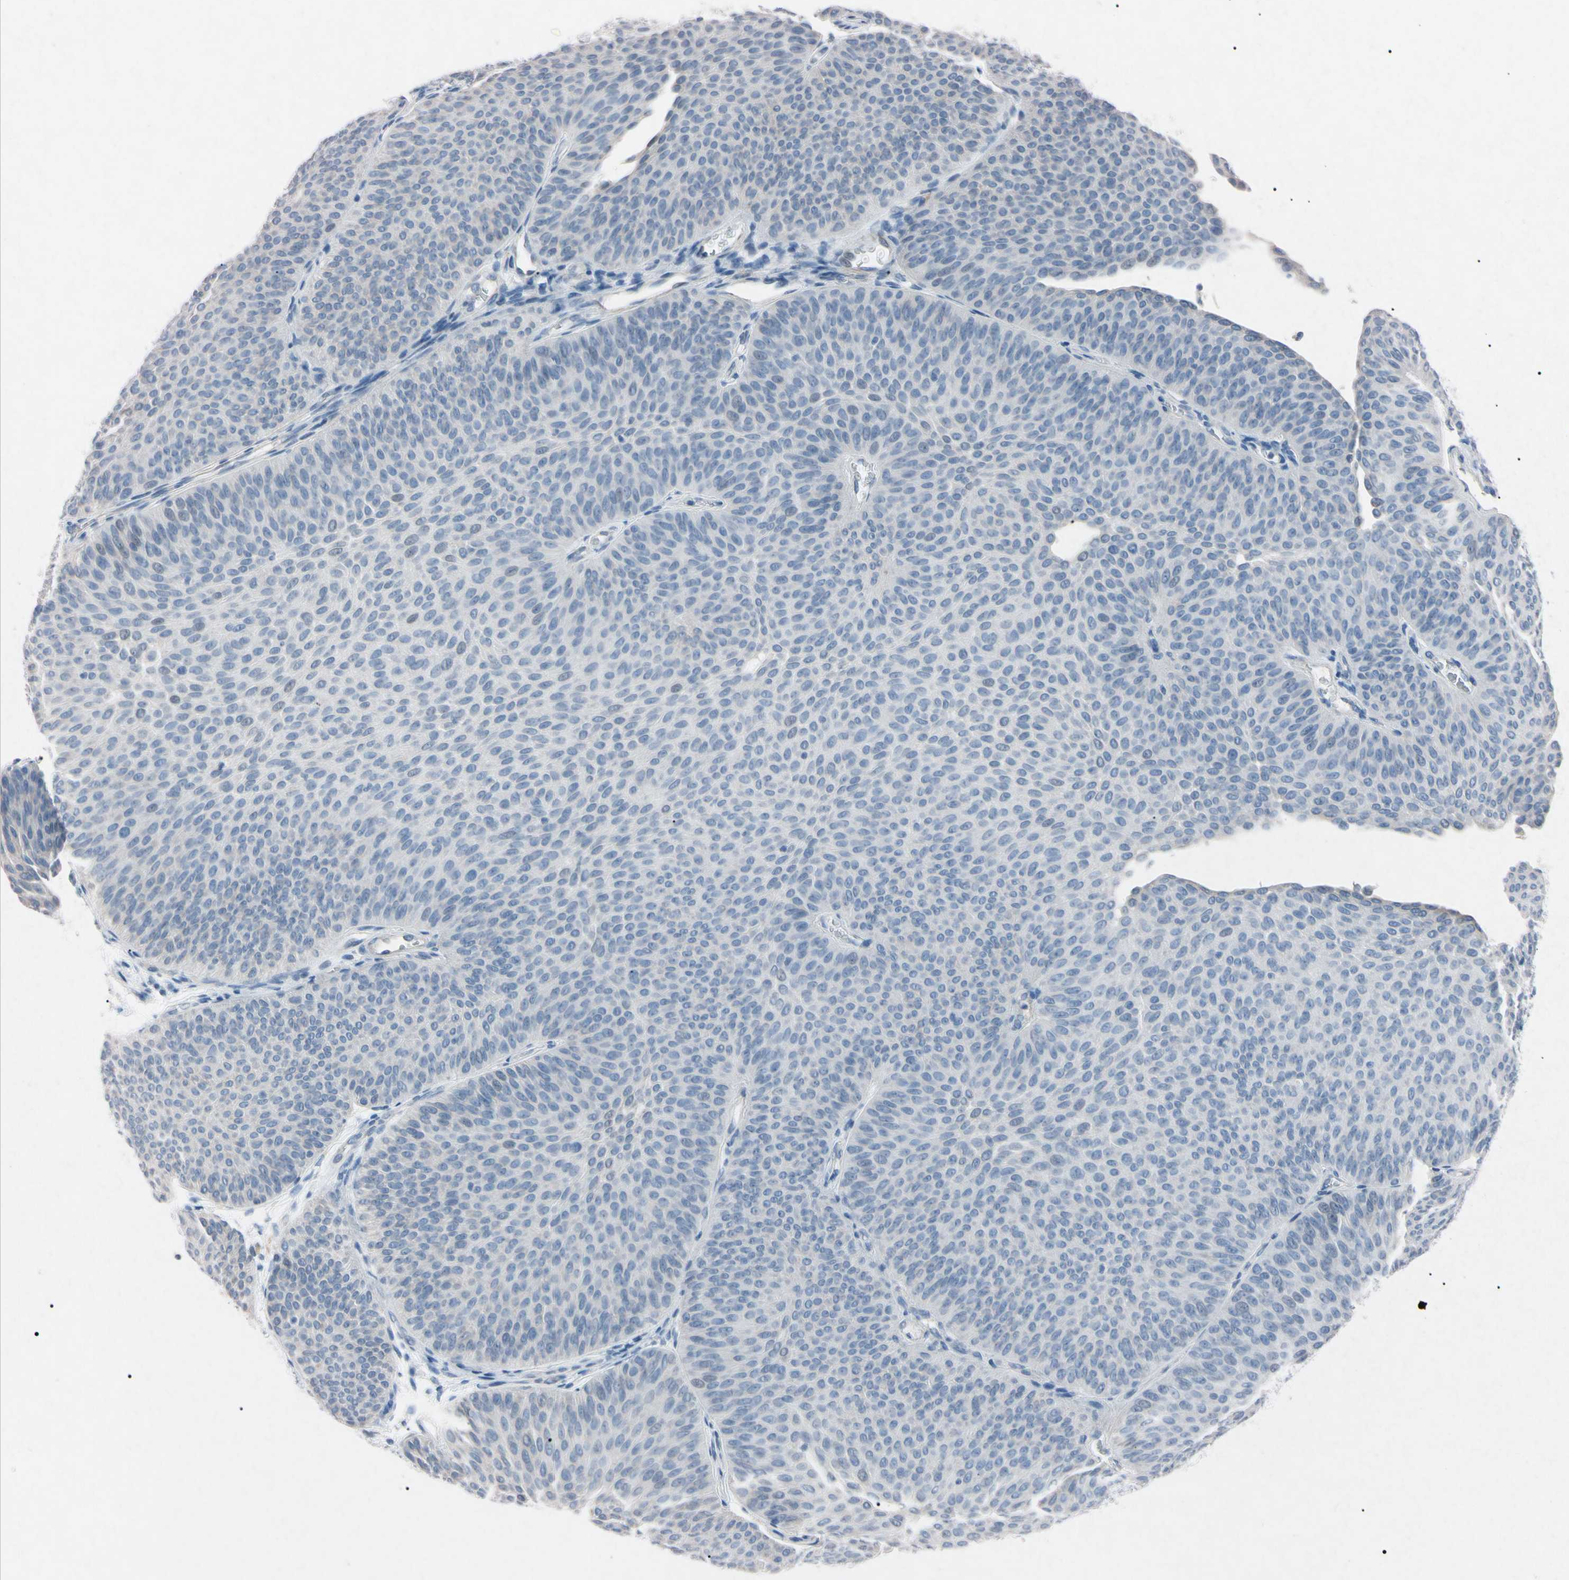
{"staining": {"intensity": "negative", "quantity": "none", "location": "none"}, "tissue": "urothelial cancer", "cell_type": "Tumor cells", "image_type": "cancer", "snomed": [{"axis": "morphology", "description": "Urothelial carcinoma, Low grade"}, {"axis": "topography", "description": "Urinary bladder"}], "caption": "The IHC photomicrograph has no significant staining in tumor cells of urothelial carcinoma (low-grade) tissue. (IHC, brightfield microscopy, high magnification).", "gene": "ELN", "patient": {"sex": "female", "age": 60}}